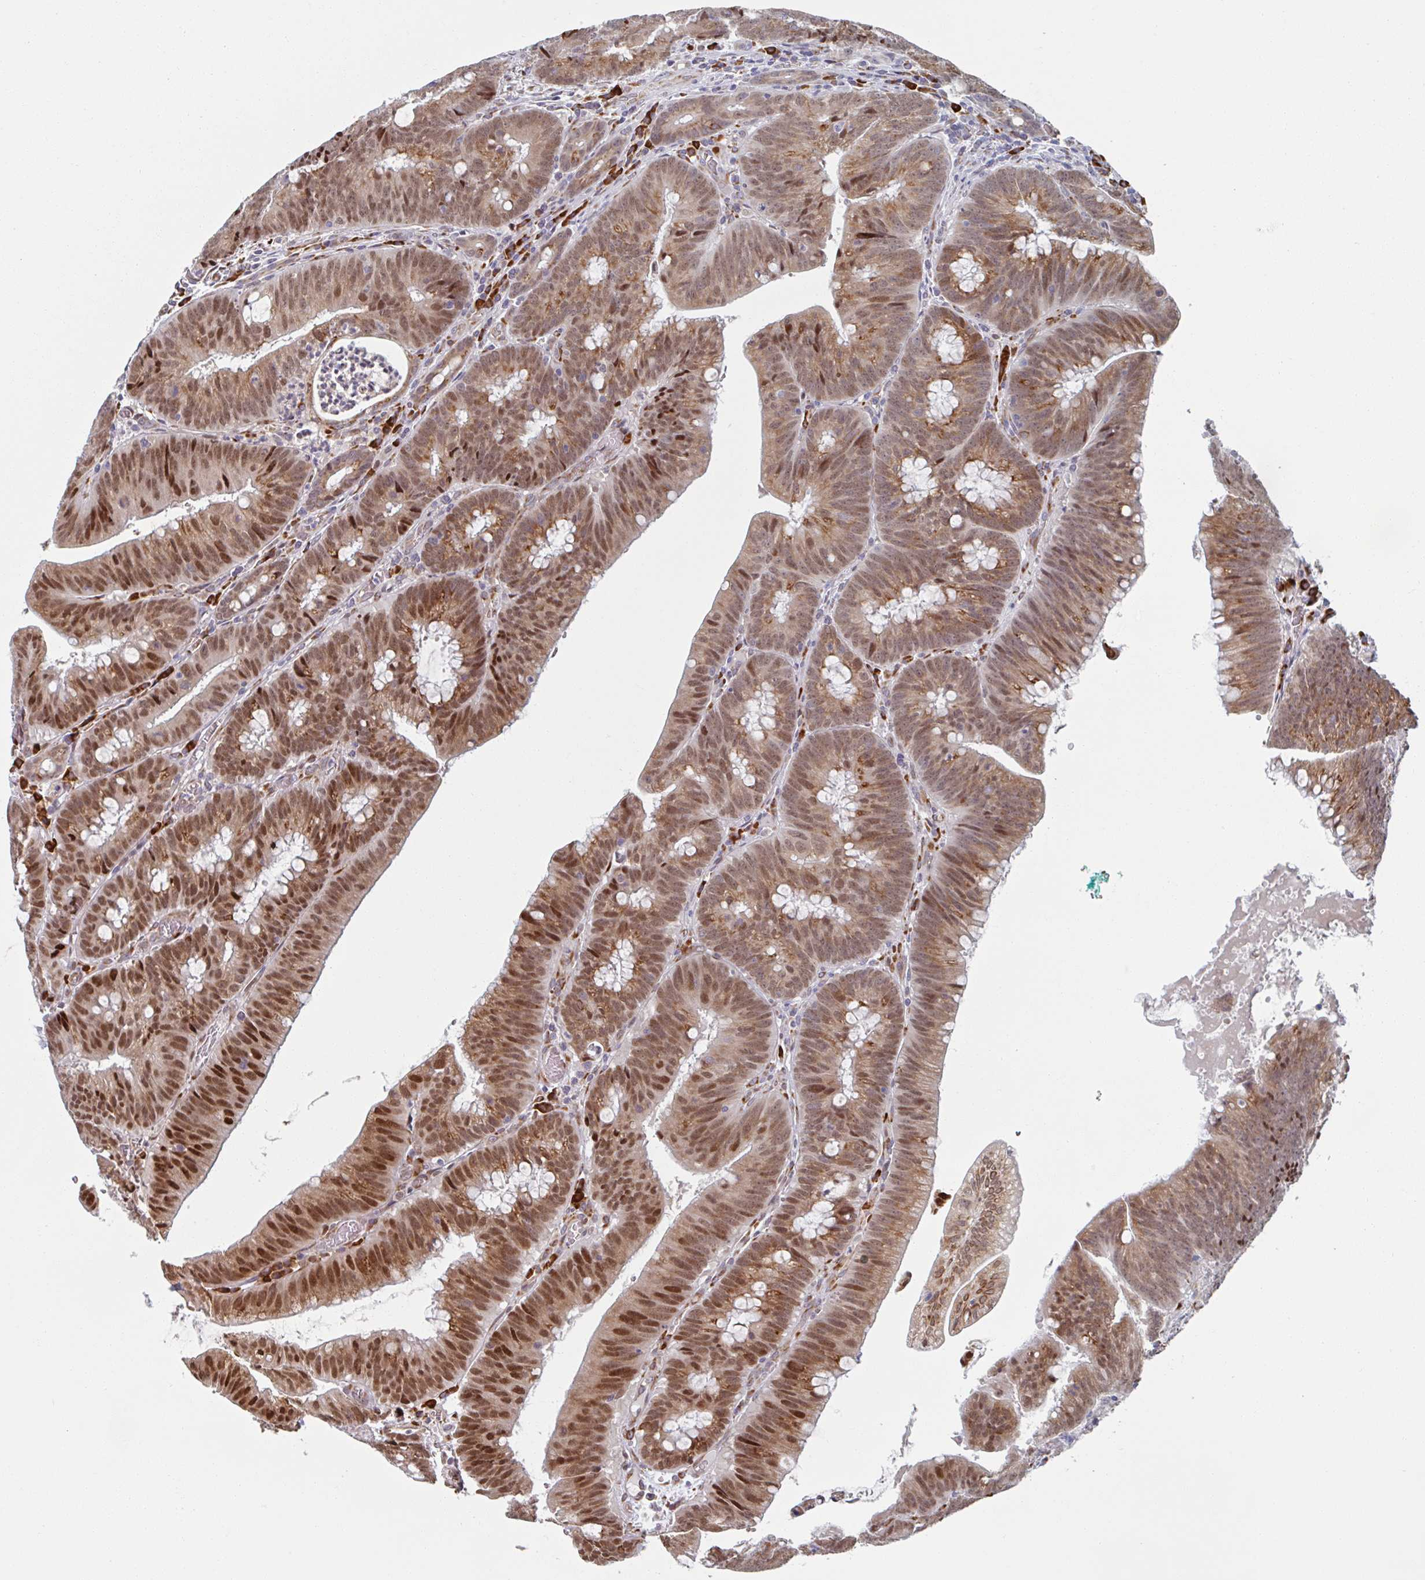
{"staining": {"intensity": "moderate", "quantity": "25%-75%", "location": "cytoplasmic/membranous,nuclear"}, "tissue": "colorectal cancer", "cell_type": "Tumor cells", "image_type": "cancer", "snomed": [{"axis": "morphology", "description": "Adenocarcinoma, NOS"}, {"axis": "topography", "description": "Colon"}], "caption": "Immunohistochemical staining of human adenocarcinoma (colorectal) exhibits medium levels of moderate cytoplasmic/membranous and nuclear protein positivity in approximately 25%-75% of tumor cells.", "gene": "TRAPPC10", "patient": {"sex": "female", "age": 87}}